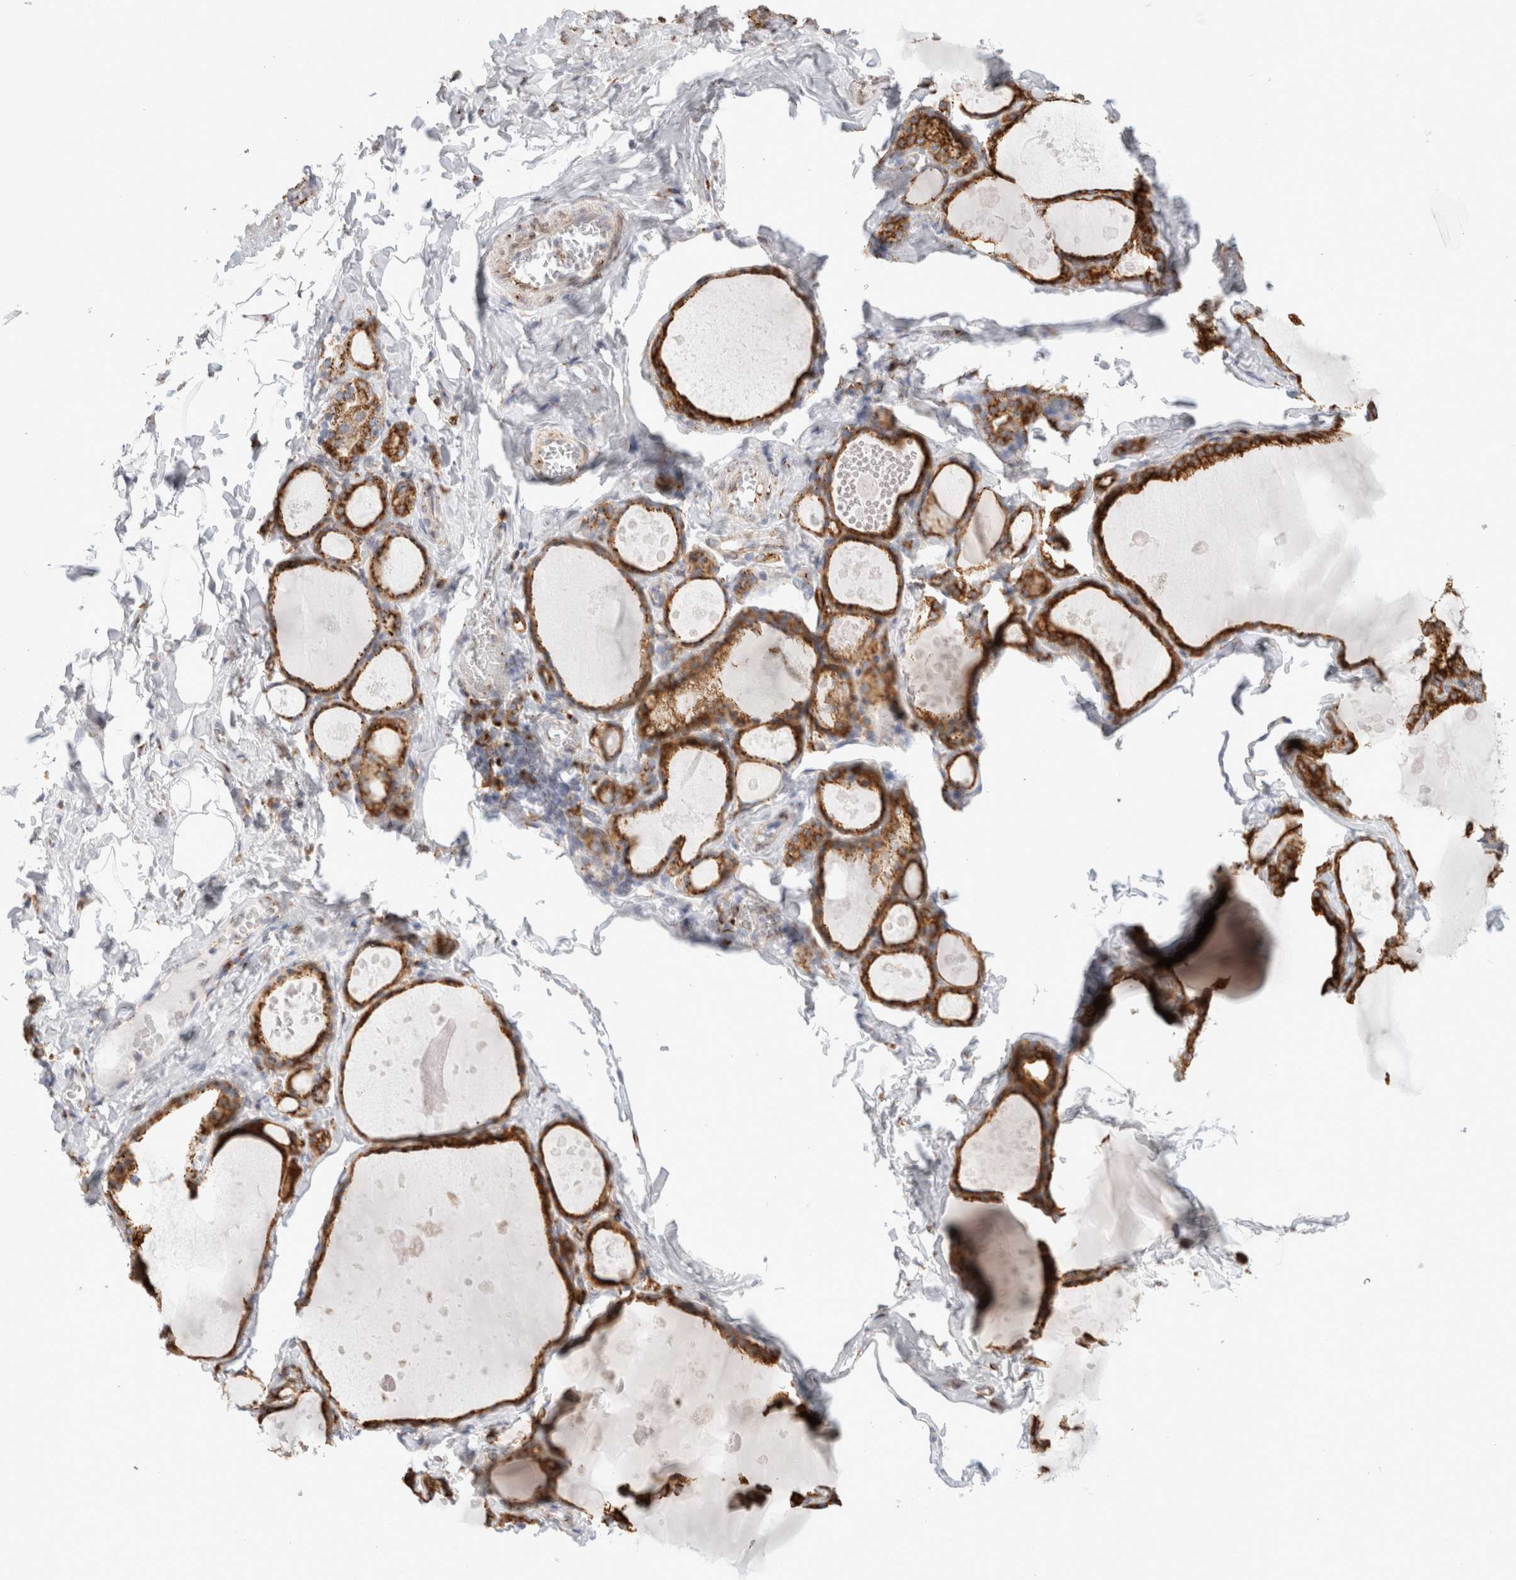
{"staining": {"intensity": "strong", "quantity": ">75%", "location": "cytoplasmic/membranous"}, "tissue": "thyroid gland", "cell_type": "Glandular cells", "image_type": "normal", "snomed": [{"axis": "morphology", "description": "Normal tissue, NOS"}, {"axis": "topography", "description": "Thyroid gland"}], "caption": "Benign thyroid gland exhibits strong cytoplasmic/membranous staining in approximately >75% of glandular cells (DAB IHC with brightfield microscopy, high magnification)..", "gene": "MCFD2", "patient": {"sex": "male", "age": 56}}